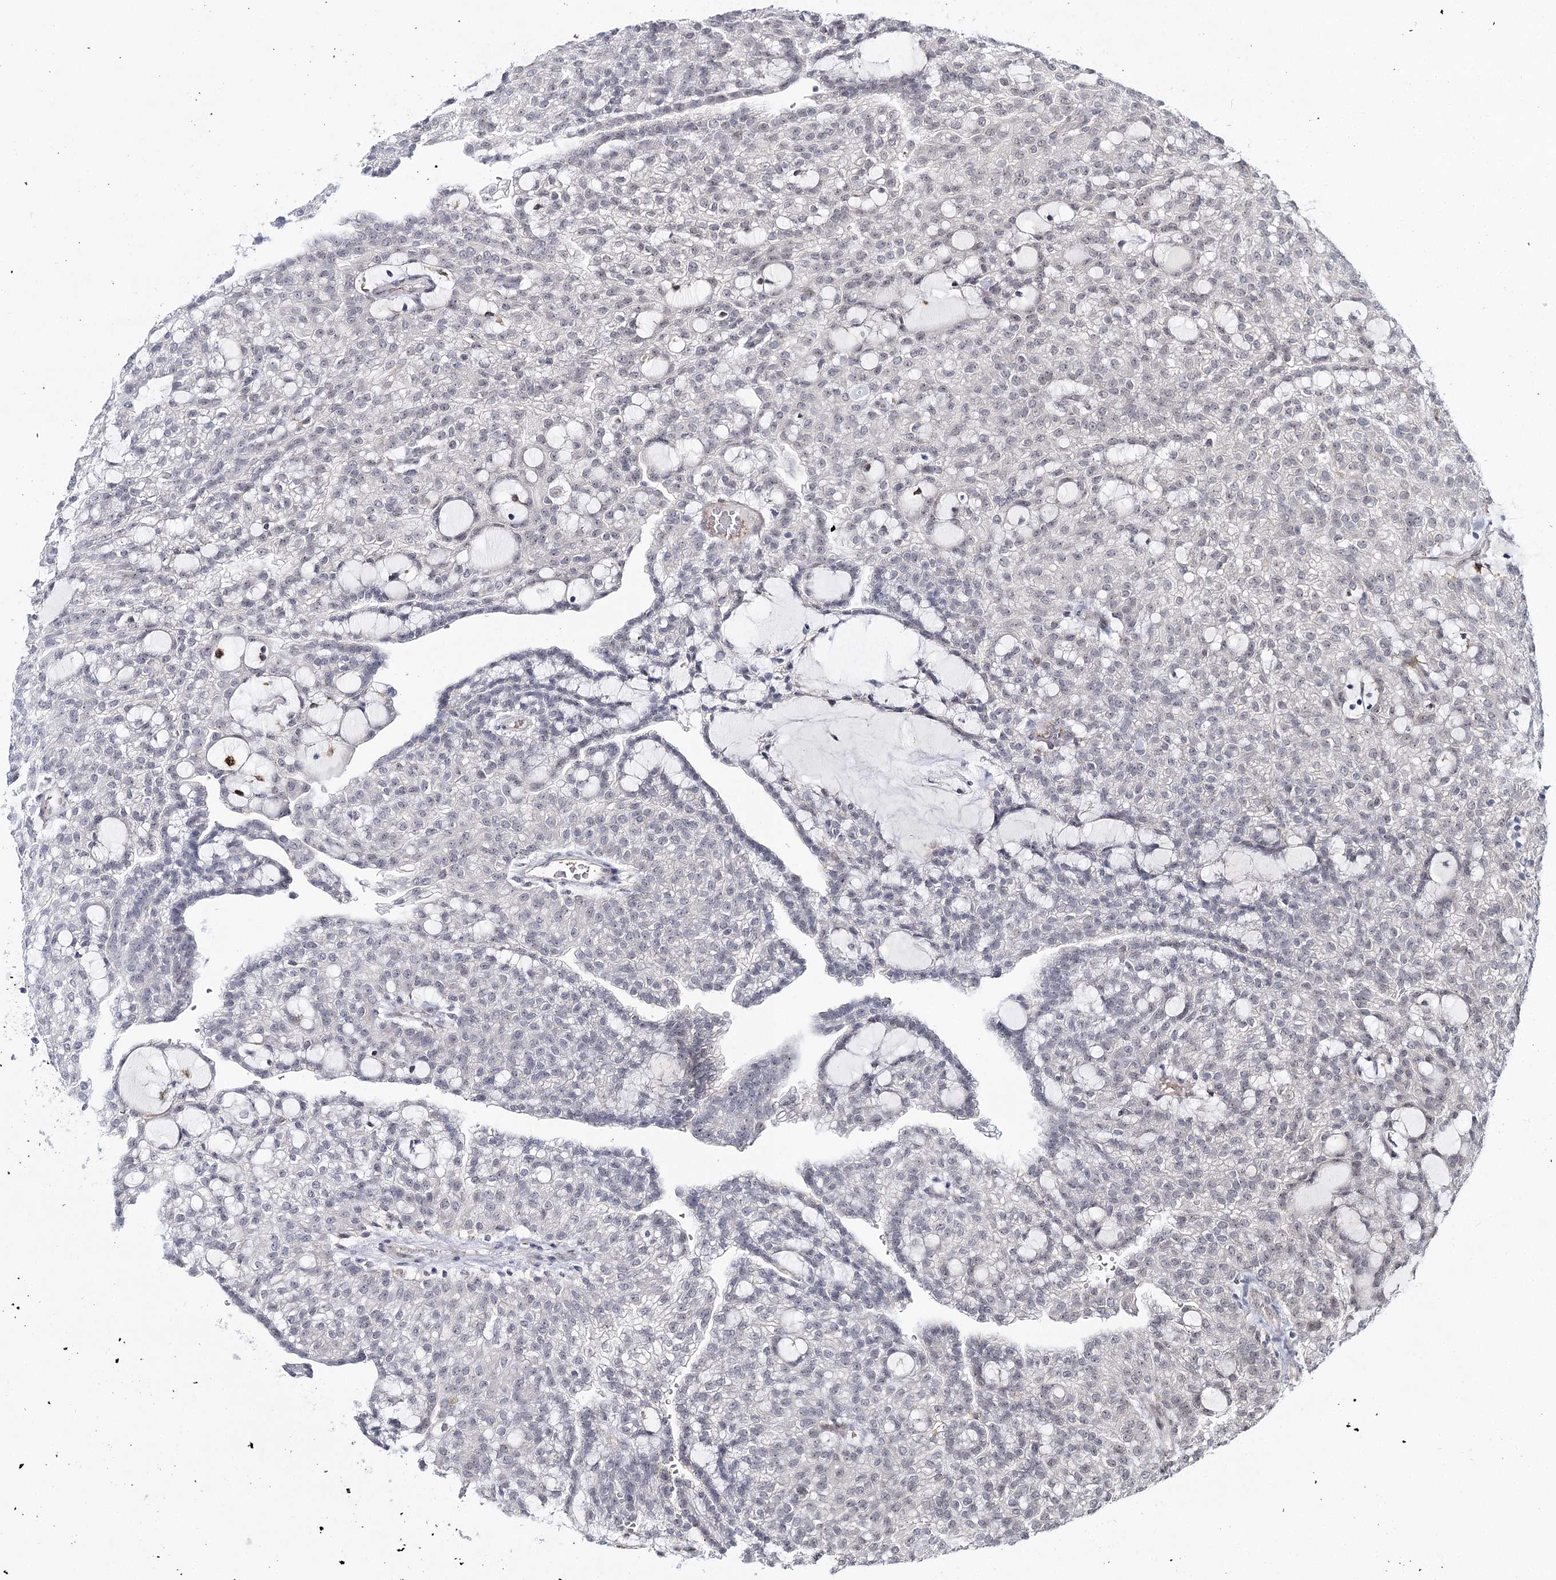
{"staining": {"intensity": "negative", "quantity": "none", "location": "none"}, "tissue": "renal cancer", "cell_type": "Tumor cells", "image_type": "cancer", "snomed": [{"axis": "morphology", "description": "Adenocarcinoma, NOS"}, {"axis": "topography", "description": "Kidney"}], "caption": "Immunohistochemistry of human renal cancer (adenocarcinoma) shows no expression in tumor cells.", "gene": "WDR36", "patient": {"sex": "male", "age": 63}}